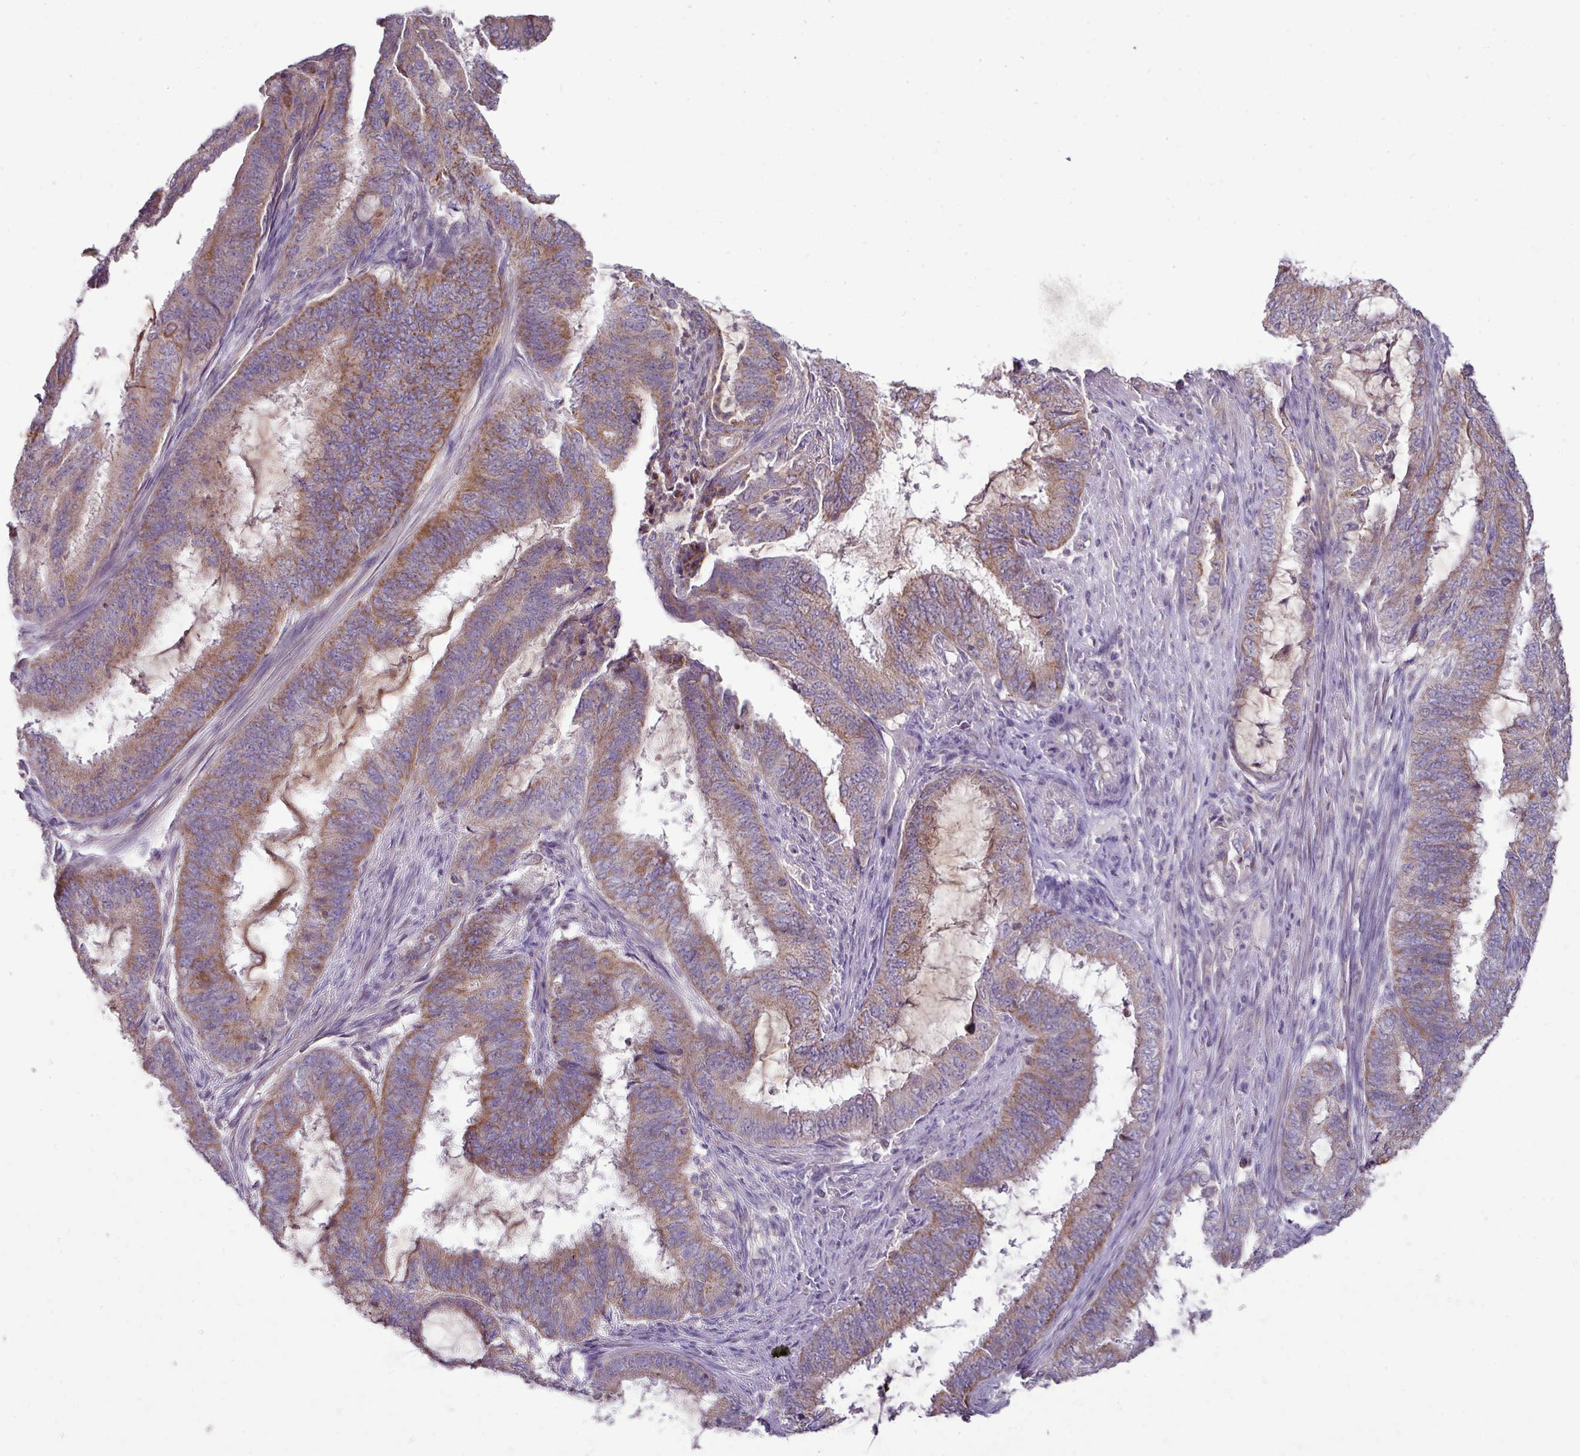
{"staining": {"intensity": "moderate", "quantity": "25%-75%", "location": "cytoplasmic/membranous"}, "tissue": "endometrial cancer", "cell_type": "Tumor cells", "image_type": "cancer", "snomed": [{"axis": "morphology", "description": "Adenocarcinoma, NOS"}, {"axis": "topography", "description": "Endometrium"}], "caption": "Tumor cells exhibit medium levels of moderate cytoplasmic/membranous expression in approximately 25%-75% of cells in human endometrial cancer. Using DAB (3,3'-diaminobenzidine) (brown) and hematoxylin (blue) stains, captured at high magnification using brightfield microscopy.", "gene": "TRAPPC1", "patient": {"sex": "female", "age": 51}}